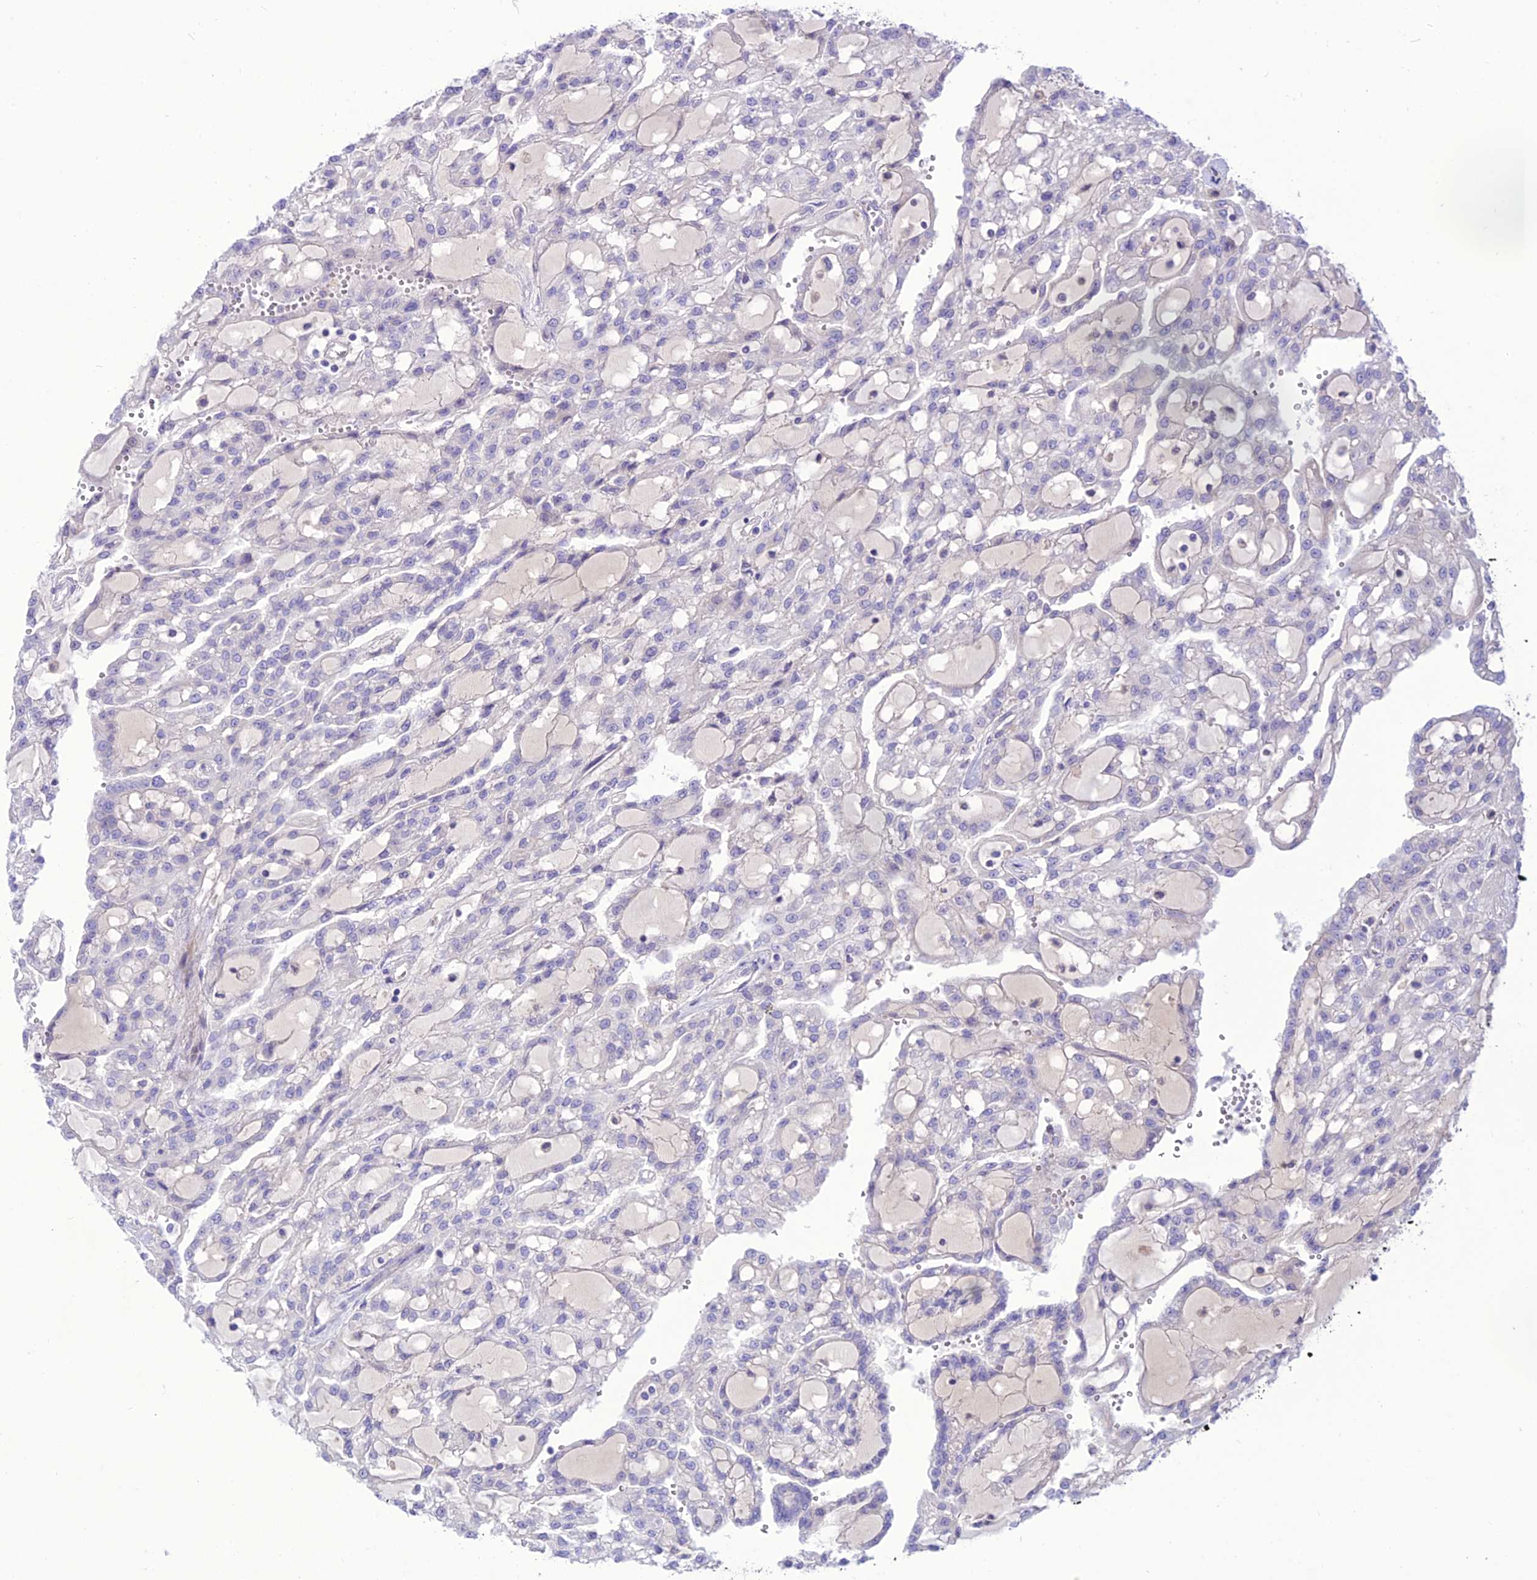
{"staining": {"intensity": "negative", "quantity": "none", "location": "none"}, "tissue": "renal cancer", "cell_type": "Tumor cells", "image_type": "cancer", "snomed": [{"axis": "morphology", "description": "Adenocarcinoma, NOS"}, {"axis": "topography", "description": "Kidney"}], "caption": "An IHC image of adenocarcinoma (renal) is shown. There is no staining in tumor cells of adenocarcinoma (renal). Brightfield microscopy of immunohistochemistry stained with DAB (3,3'-diaminobenzidine) (brown) and hematoxylin (blue), captured at high magnification.", "gene": "TEKT3", "patient": {"sex": "male", "age": 63}}